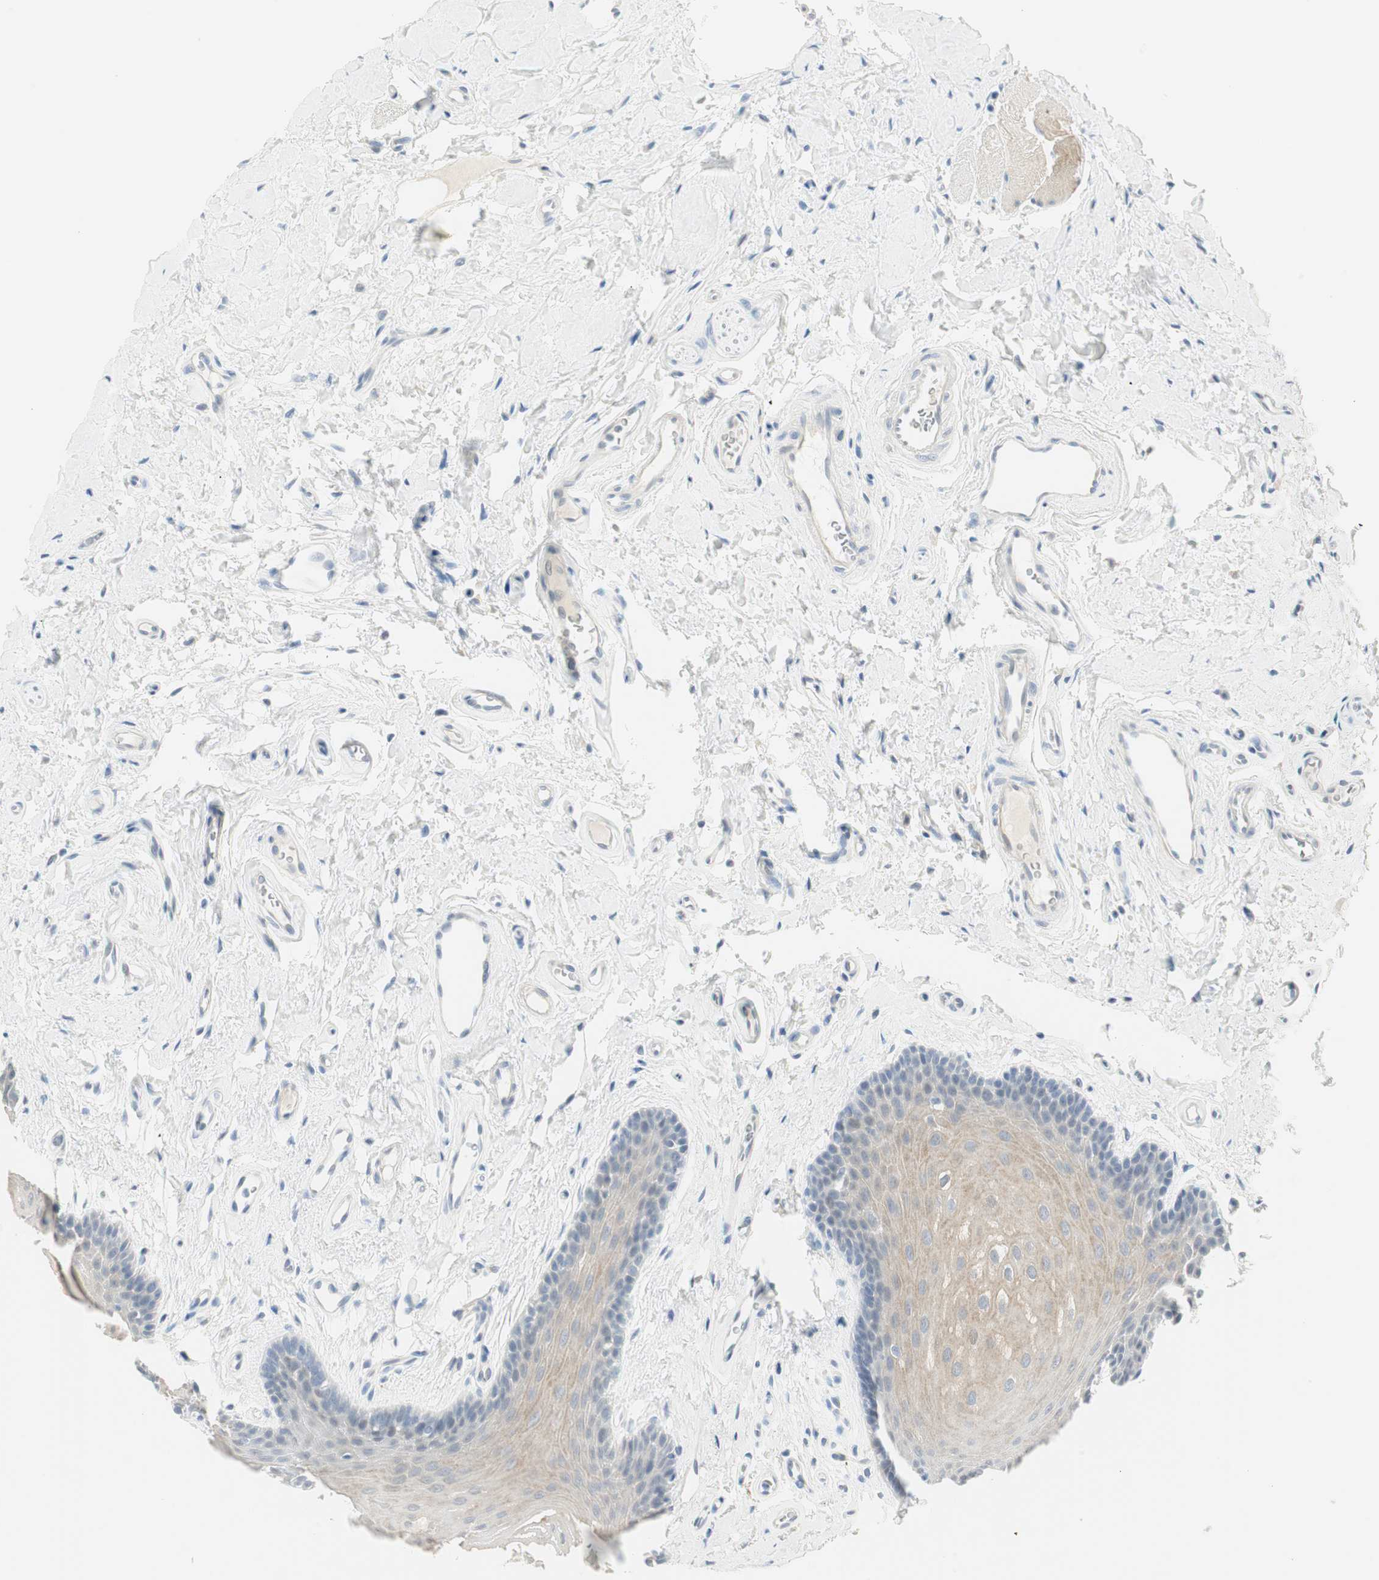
{"staining": {"intensity": "weak", "quantity": ">75%", "location": "cytoplasmic/membranous"}, "tissue": "oral mucosa", "cell_type": "Squamous epithelial cells", "image_type": "normal", "snomed": [{"axis": "morphology", "description": "Normal tissue, NOS"}, {"axis": "topography", "description": "Oral tissue"}], "caption": "Immunohistochemical staining of benign oral mucosa demonstrates >75% levels of weak cytoplasmic/membranous protein positivity in approximately >75% of squamous epithelial cells.", "gene": "MLLT10", "patient": {"sex": "male", "age": 62}}